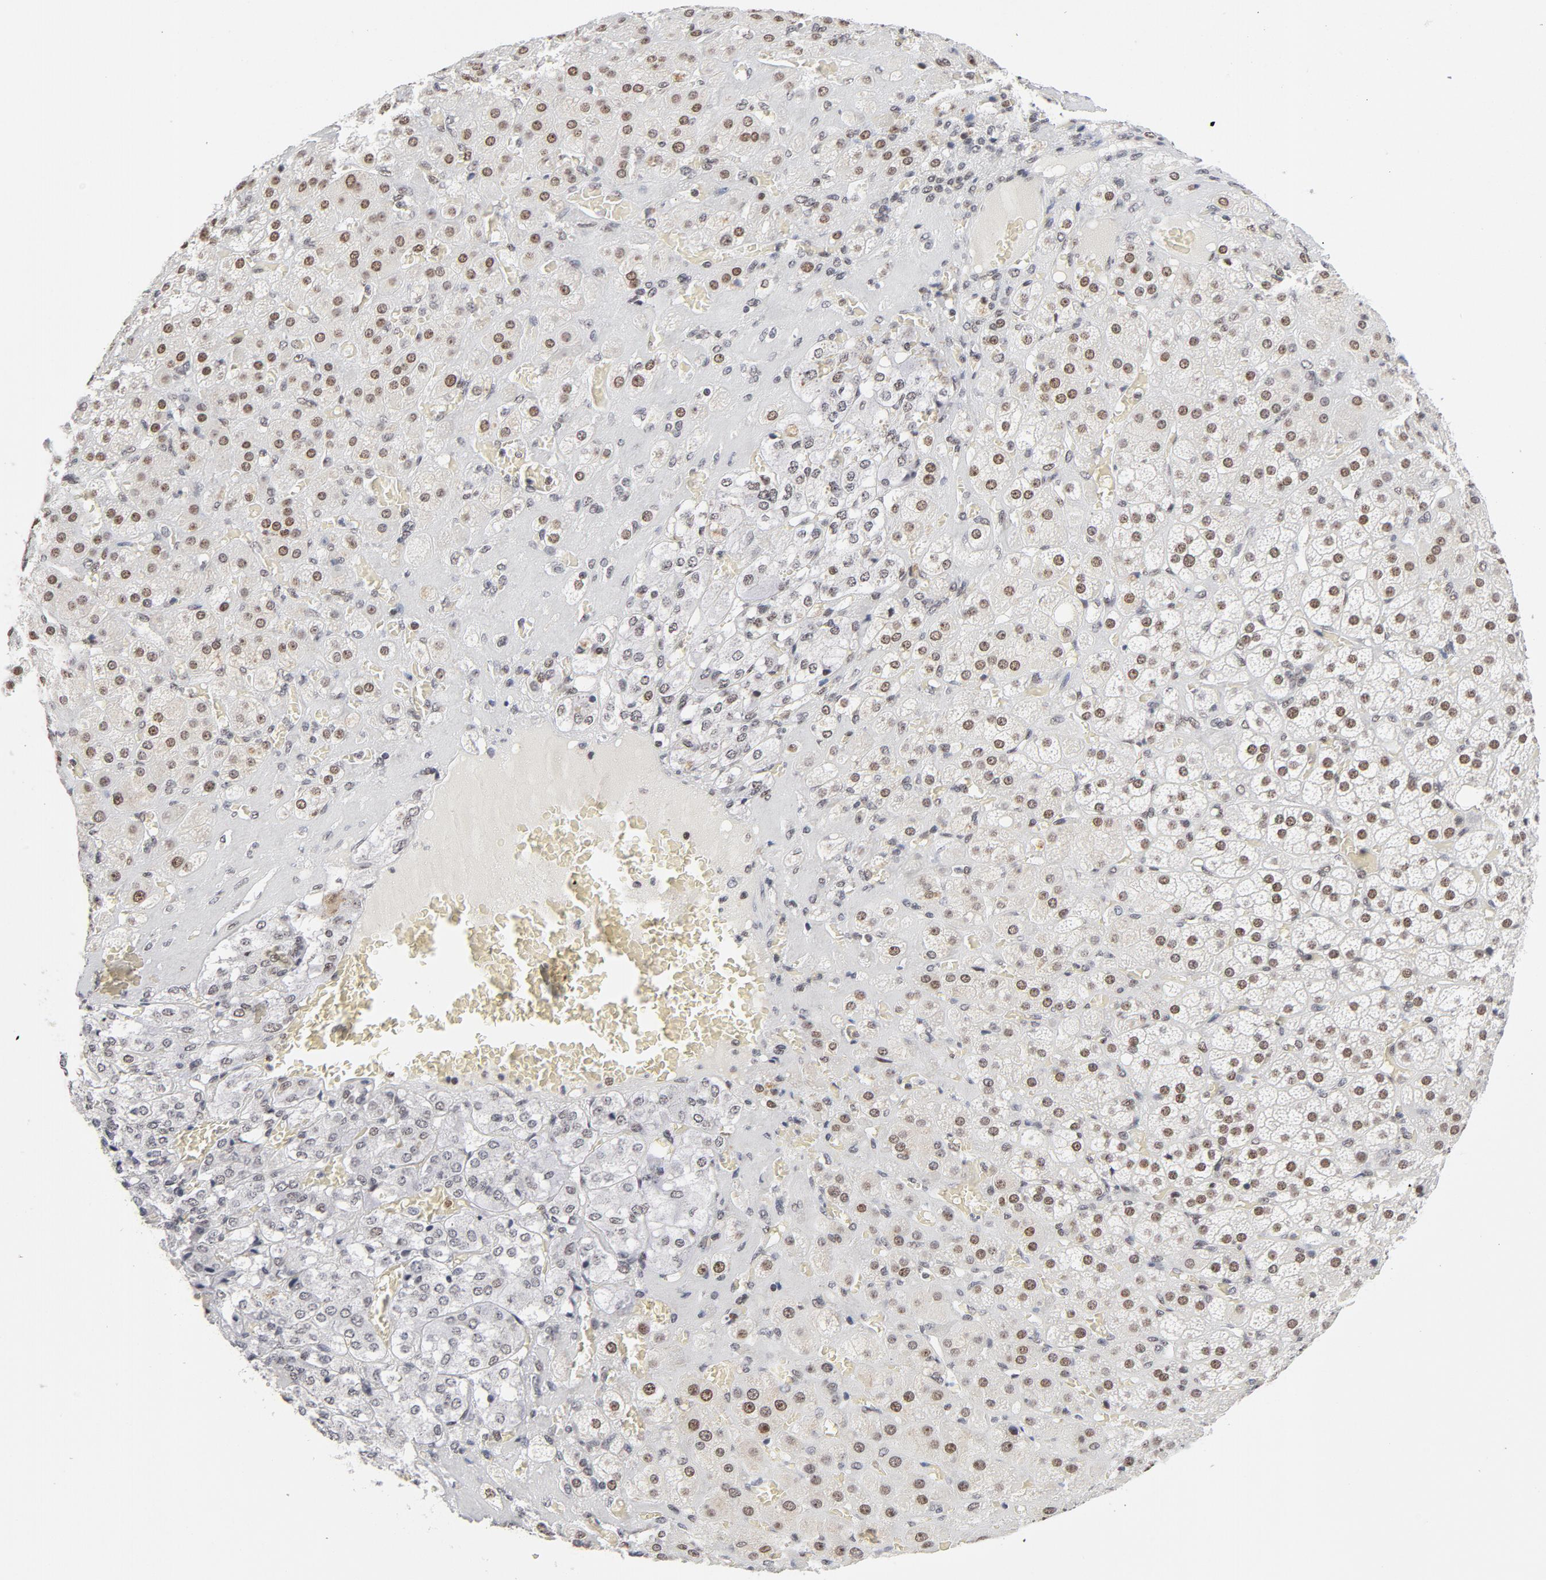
{"staining": {"intensity": "strong", "quantity": ">75%", "location": "nuclear"}, "tissue": "adrenal gland", "cell_type": "Glandular cells", "image_type": "normal", "snomed": [{"axis": "morphology", "description": "Normal tissue, NOS"}, {"axis": "topography", "description": "Adrenal gland"}], "caption": "An immunohistochemistry image of benign tissue is shown. Protein staining in brown highlights strong nuclear positivity in adrenal gland within glandular cells.", "gene": "RFC4", "patient": {"sex": "female", "age": 71}}